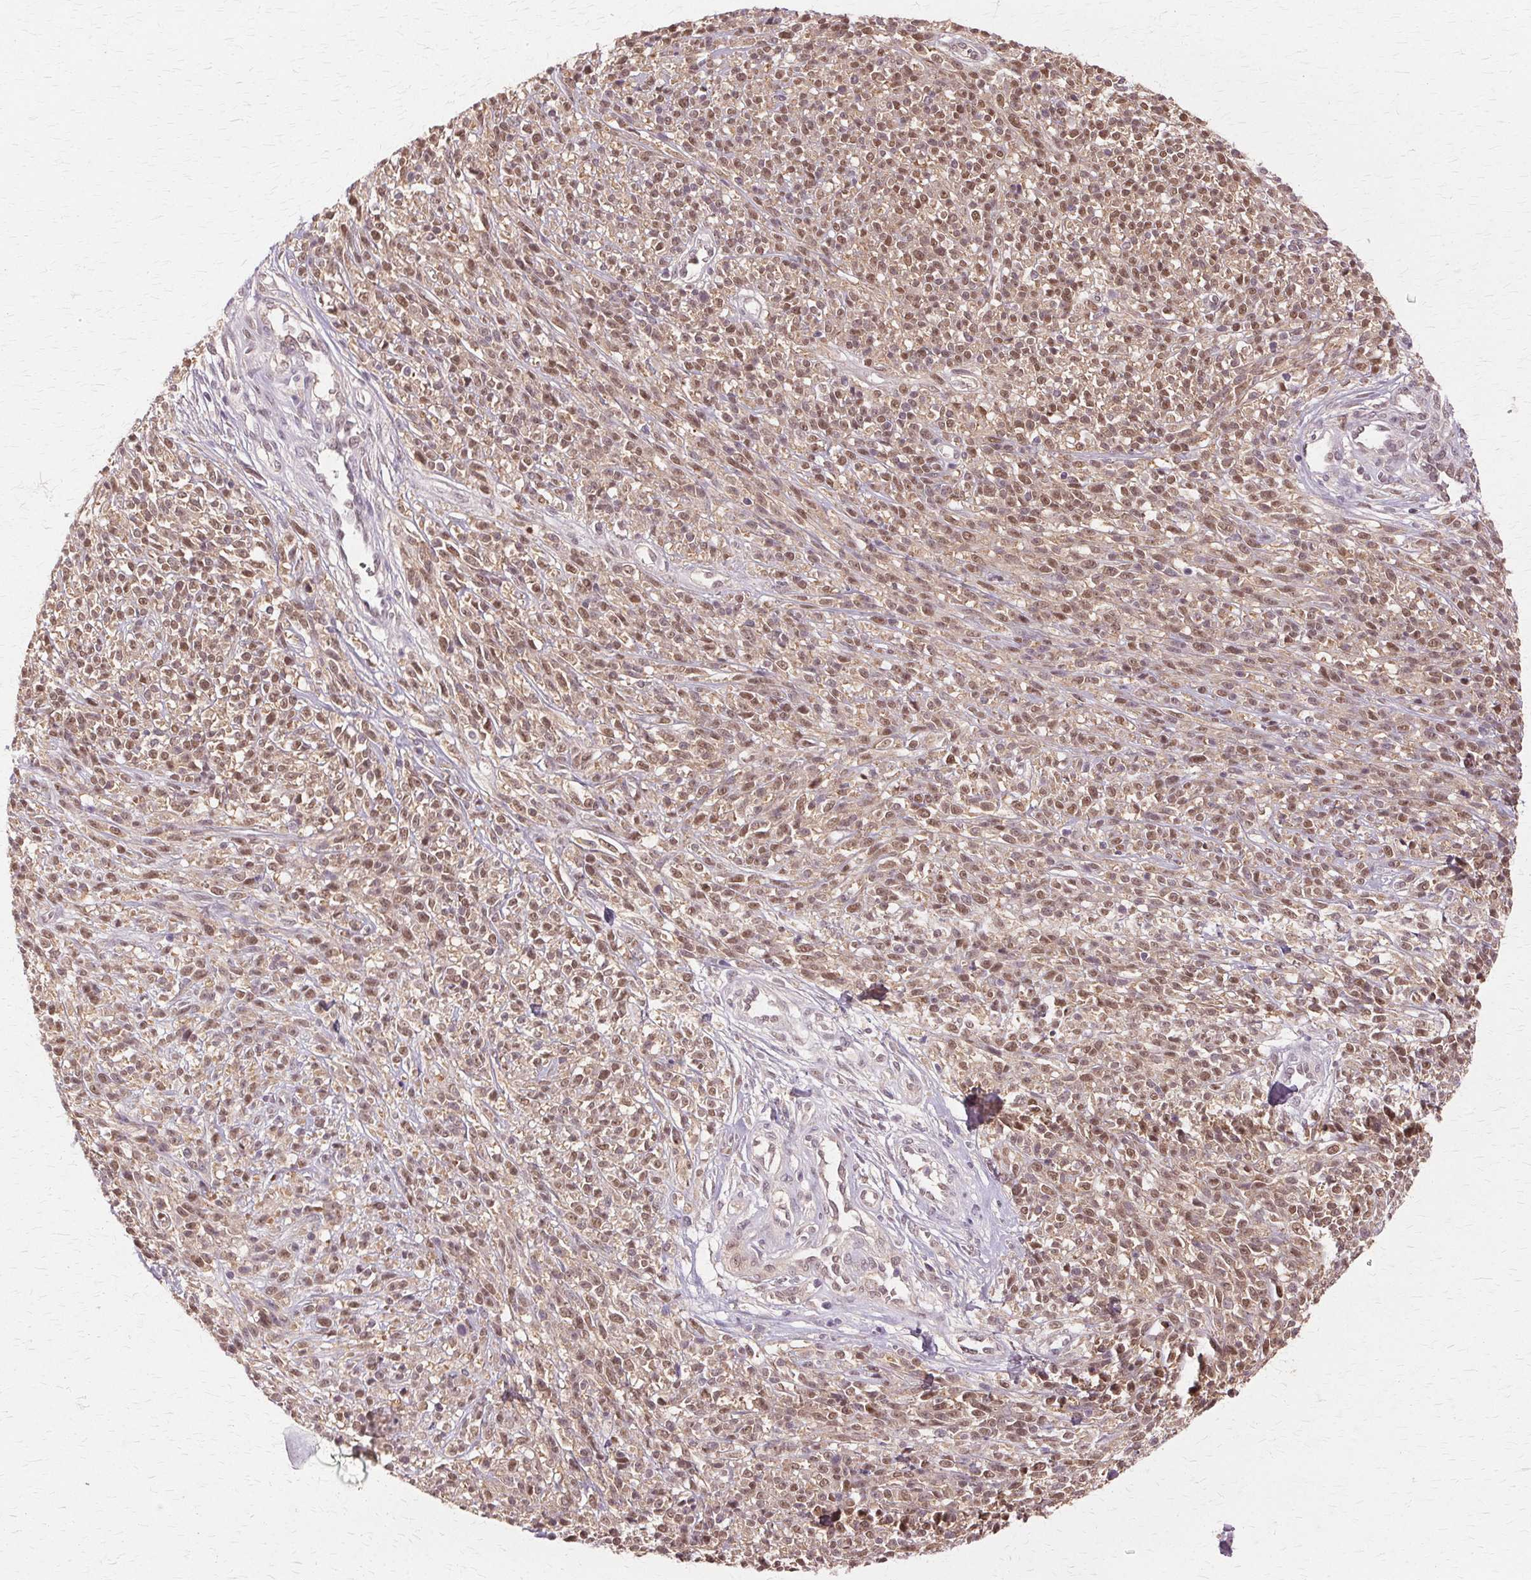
{"staining": {"intensity": "moderate", "quantity": ">75%", "location": "cytoplasmic/membranous,nuclear"}, "tissue": "melanoma", "cell_type": "Tumor cells", "image_type": "cancer", "snomed": [{"axis": "morphology", "description": "Malignant melanoma, NOS"}, {"axis": "topography", "description": "Skin"}, {"axis": "topography", "description": "Skin of trunk"}], "caption": "Immunohistochemistry (IHC) image of human melanoma stained for a protein (brown), which displays medium levels of moderate cytoplasmic/membranous and nuclear expression in about >75% of tumor cells.", "gene": "PRMT5", "patient": {"sex": "male", "age": 74}}